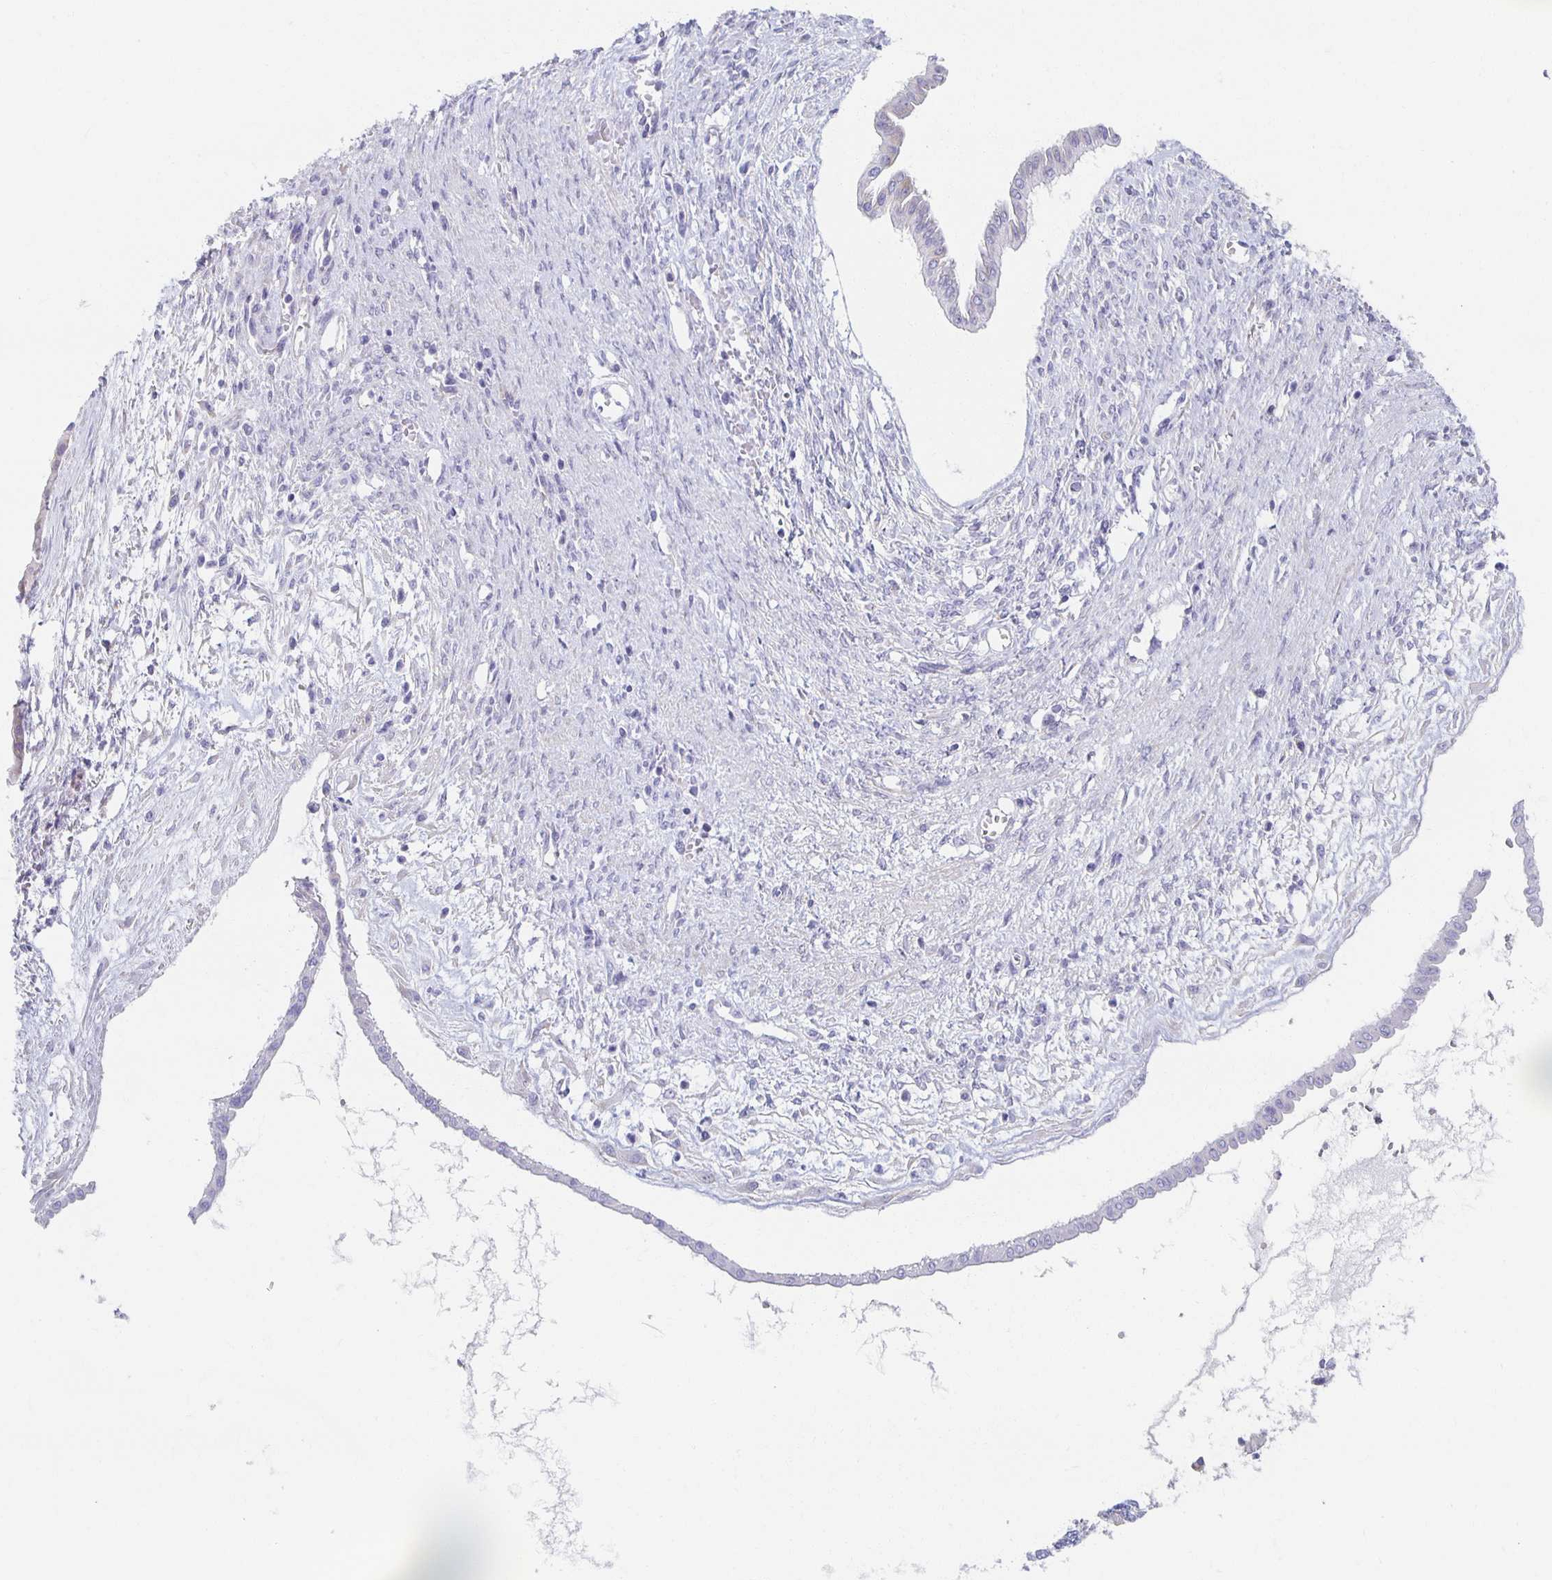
{"staining": {"intensity": "negative", "quantity": "none", "location": "none"}, "tissue": "ovarian cancer", "cell_type": "Tumor cells", "image_type": "cancer", "snomed": [{"axis": "morphology", "description": "Cystadenocarcinoma, mucinous, NOS"}, {"axis": "topography", "description": "Ovary"}], "caption": "Protein analysis of ovarian mucinous cystadenocarcinoma displays no significant expression in tumor cells.", "gene": "TEX44", "patient": {"sex": "female", "age": 73}}